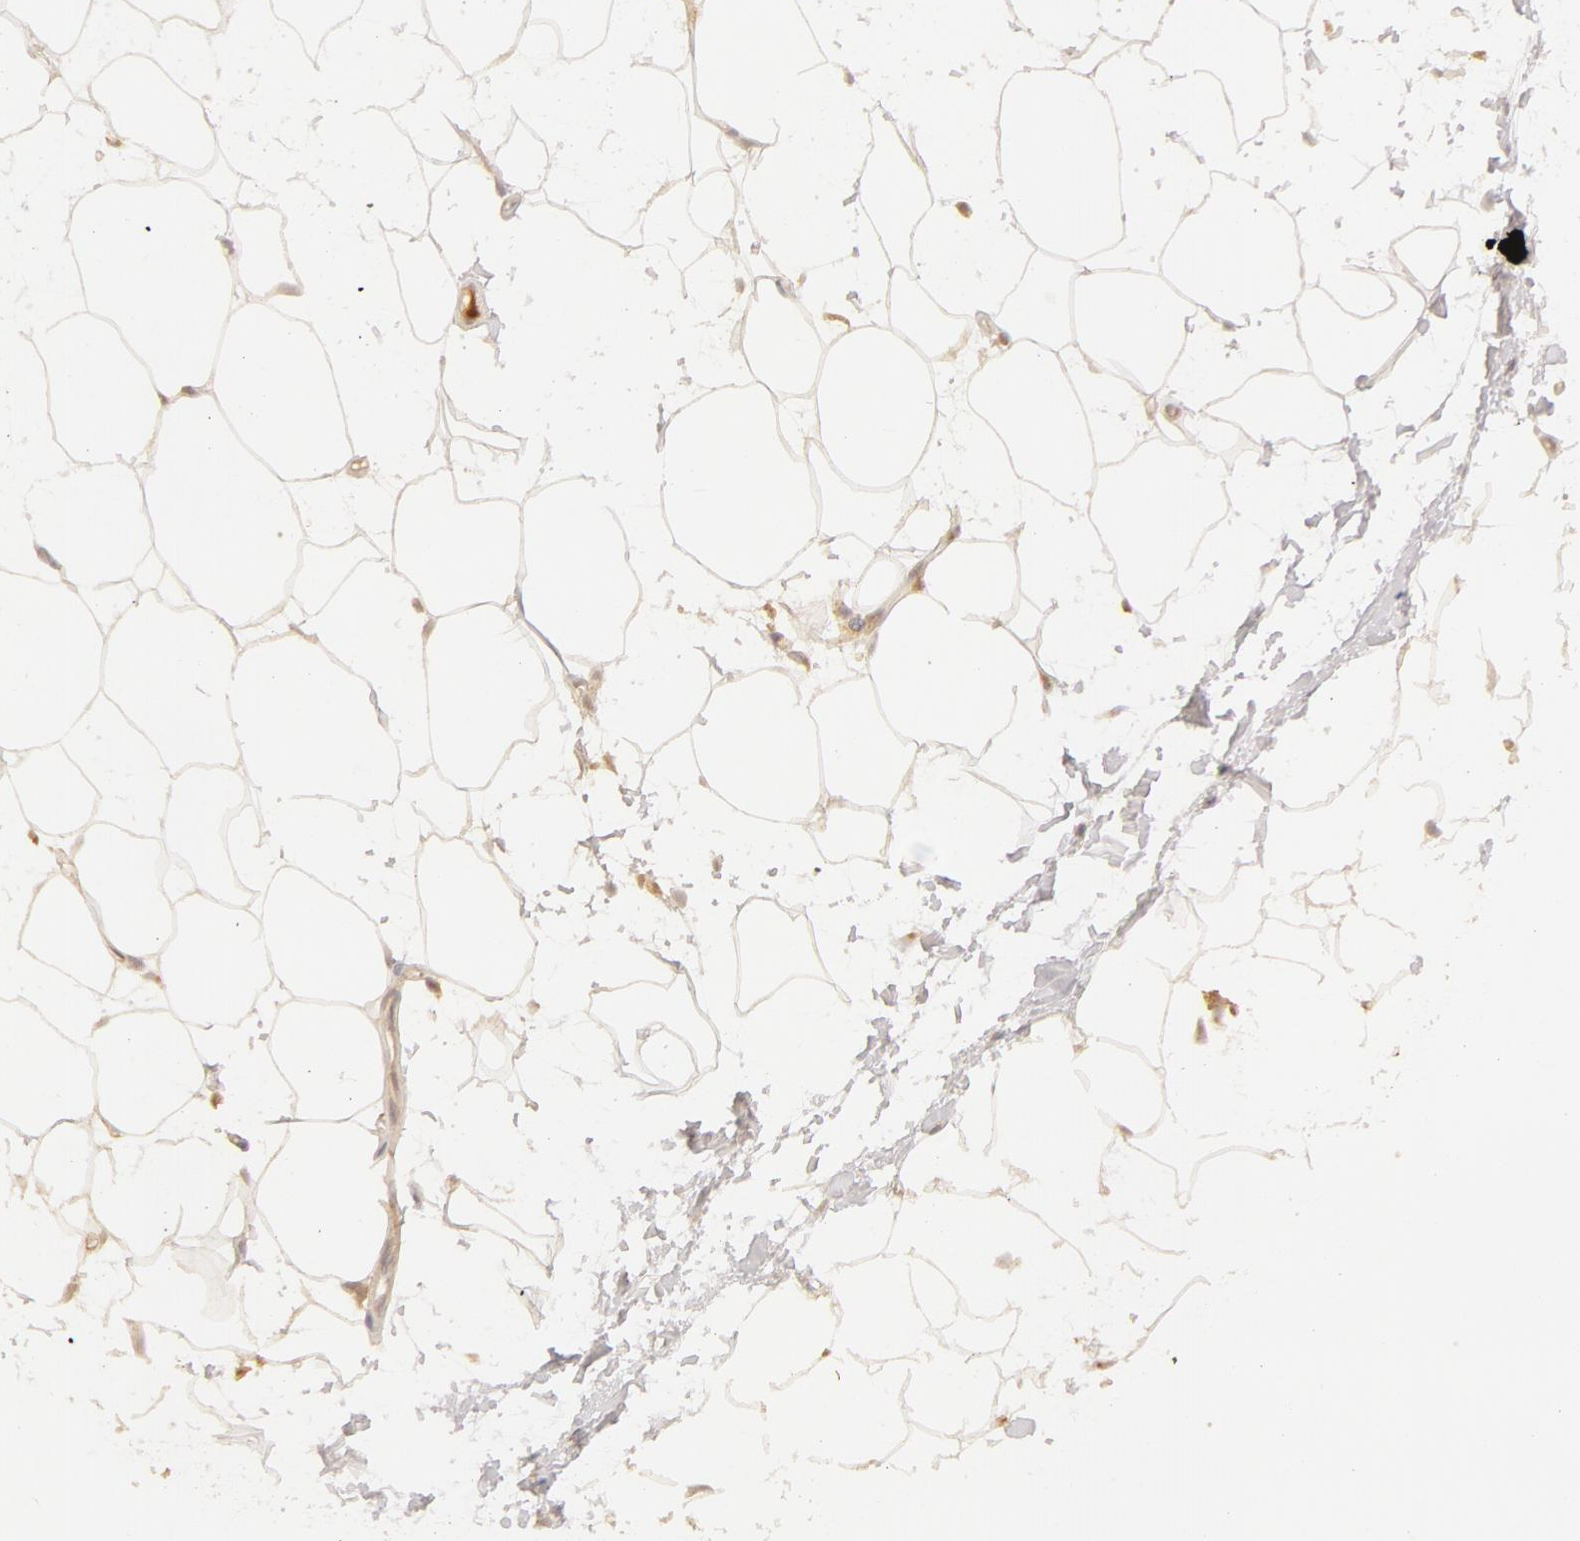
{"staining": {"intensity": "negative", "quantity": "none", "location": "none"}, "tissue": "adipose tissue", "cell_type": "Adipocytes", "image_type": "normal", "snomed": [{"axis": "morphology", "description": "Normal tissue, NOS"}, {"axis": "topography", "description": "Breast"}], "caption": "This is an immunohistochemistry (IHC) micrograph of benign adipose tissue. There is no expression in adipocytes.", "gene": "C1R", "patient": {"sex": "female", "age": 45}}